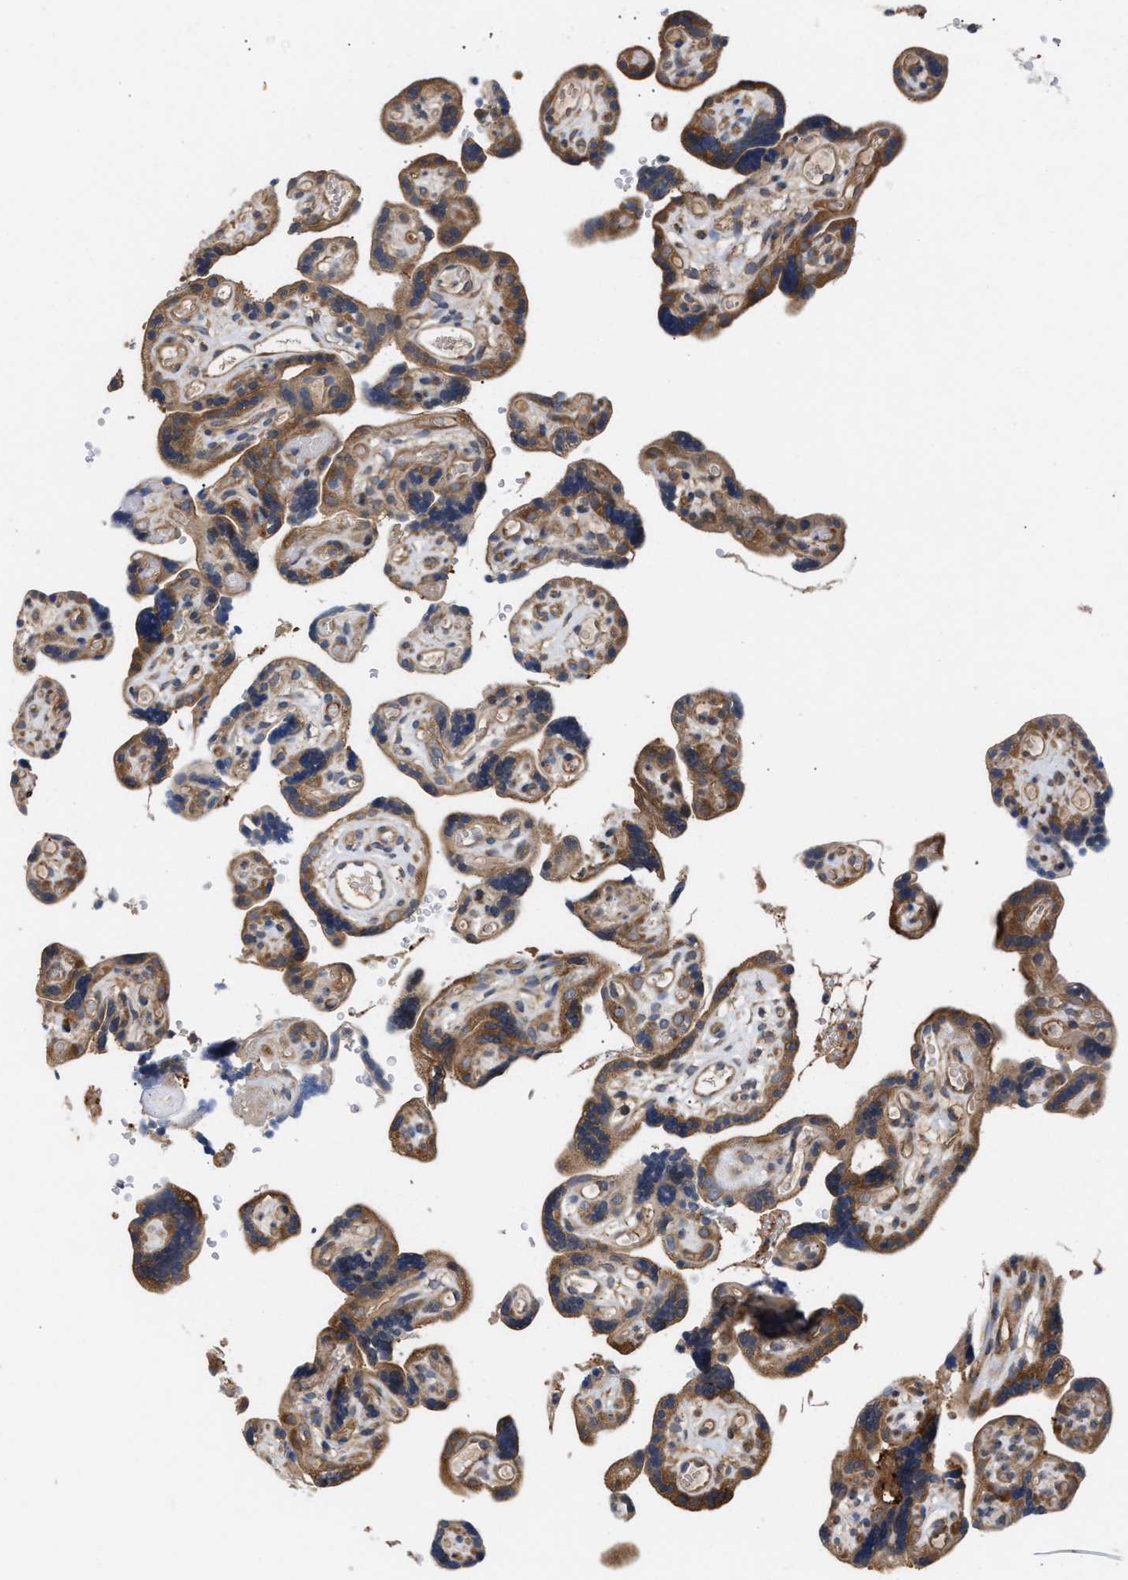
{"staining": {"intensity": "strong", "quantity": ">75%", "location": "cytoplasmic/membranous"}, "tissue": "placenta", "cell_type": "Trophoblastic cells", "image_type": "normal", "snomed": [{"axis": "morphology", "description": "Normal tissue, NOS"}, {"axis": "topography", "description": "Placenta"}], "caption": "DAB immunohistochemical staining of normal placenta displays strong cytoplasmic/membranous protein staining in approximately >75% of trophoblastic cells. (DAB = brown stain, brightfield microscopy at high magnification).", "gene": "LAPTM4B", "patient": {"sex": "female", "age": 30}}